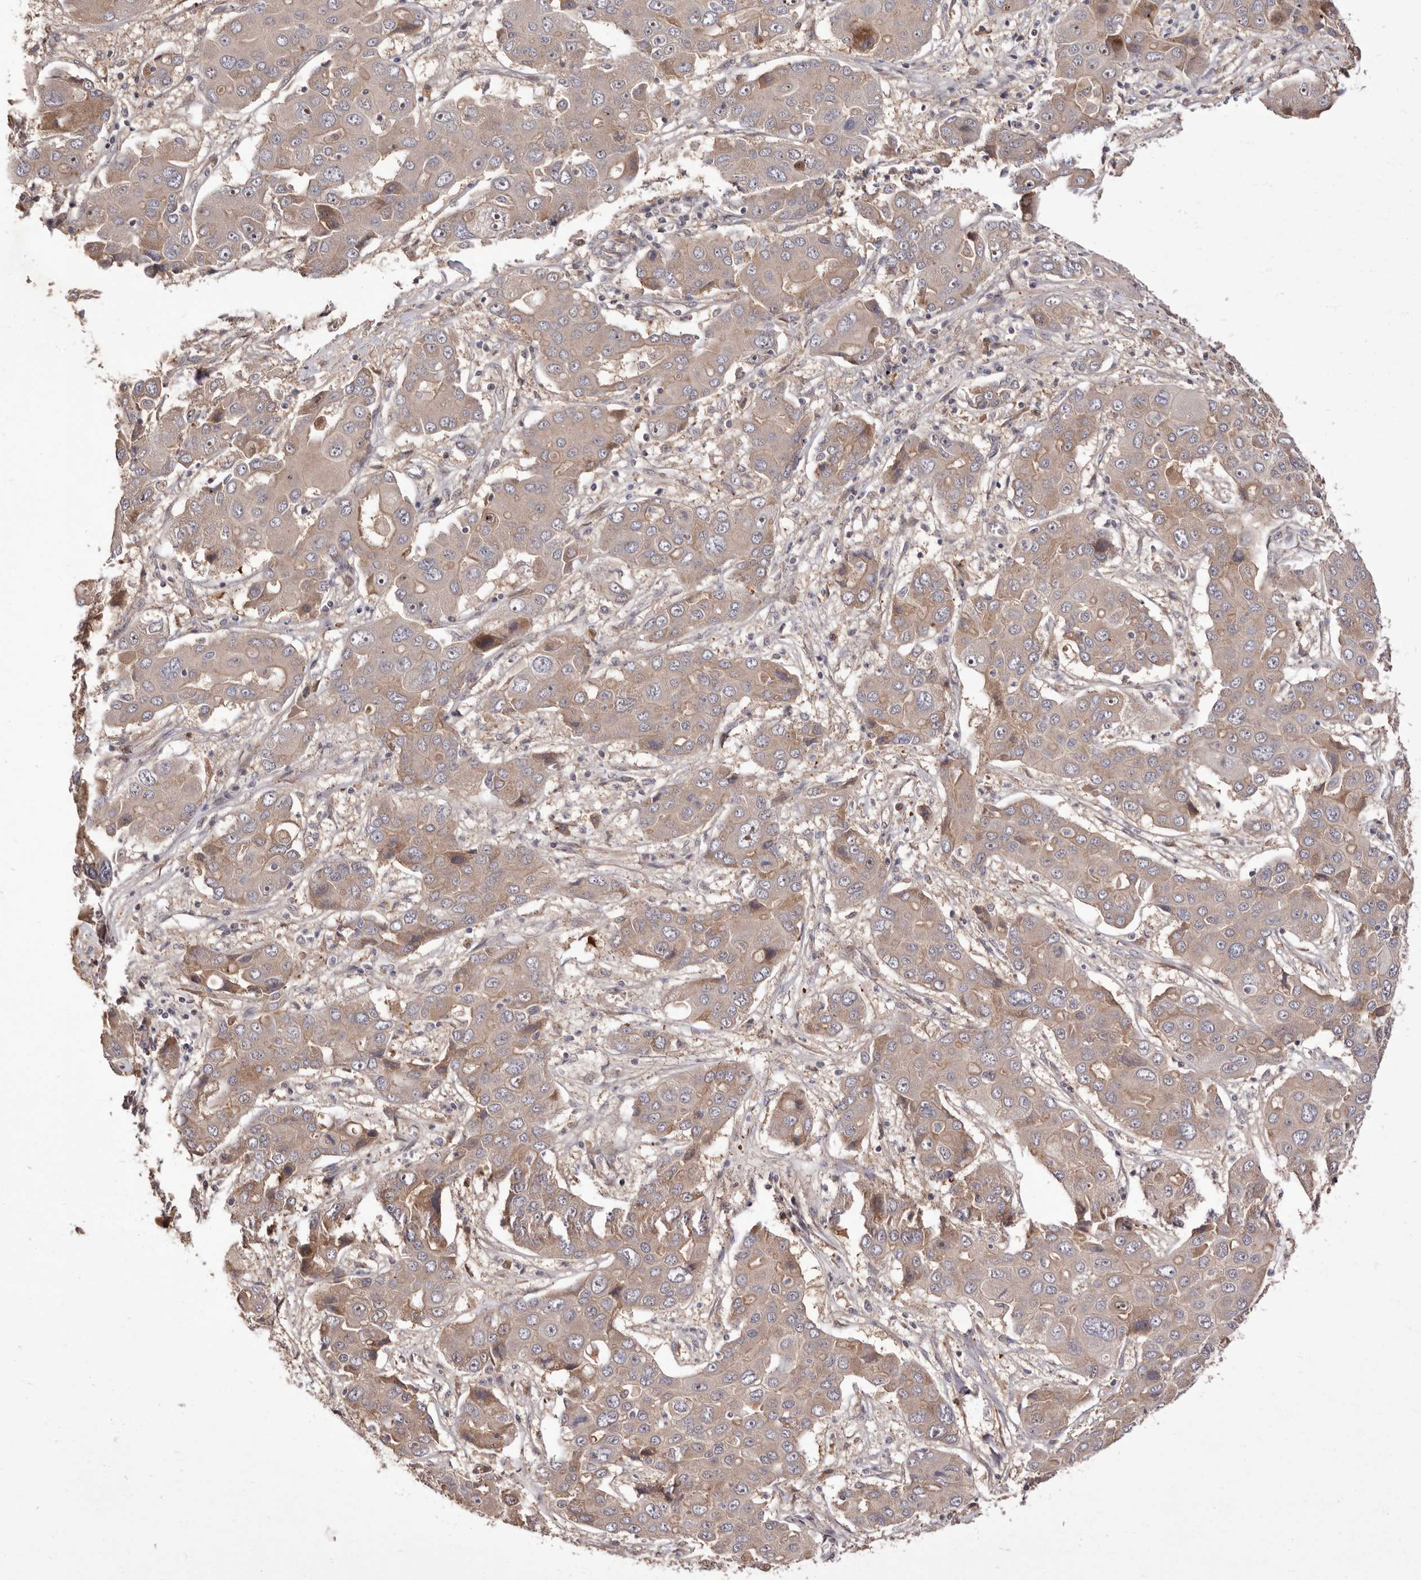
{"staining": {"intensity": "weak", "quantity": ">75%", "location": "cytoplasmic/membranous,nuclear"}, "tissue": "liver cancer", "cell_type": "Tumor cells", "image_type": "cancer", "snomed": [{"axis": "morphology", "description": "Cholangiocarcinoma"}, {"axis": "topography", "description": "Liver"}], "caption": "Protein positivity by immunohistochemistry (IHC) shows weak cytoplasmic/membranous and nuclear expression in about >75% of tumor cells in liver cancer.", "gene": "DOP1A", "patient": {"sex": "male", "age": 67}}